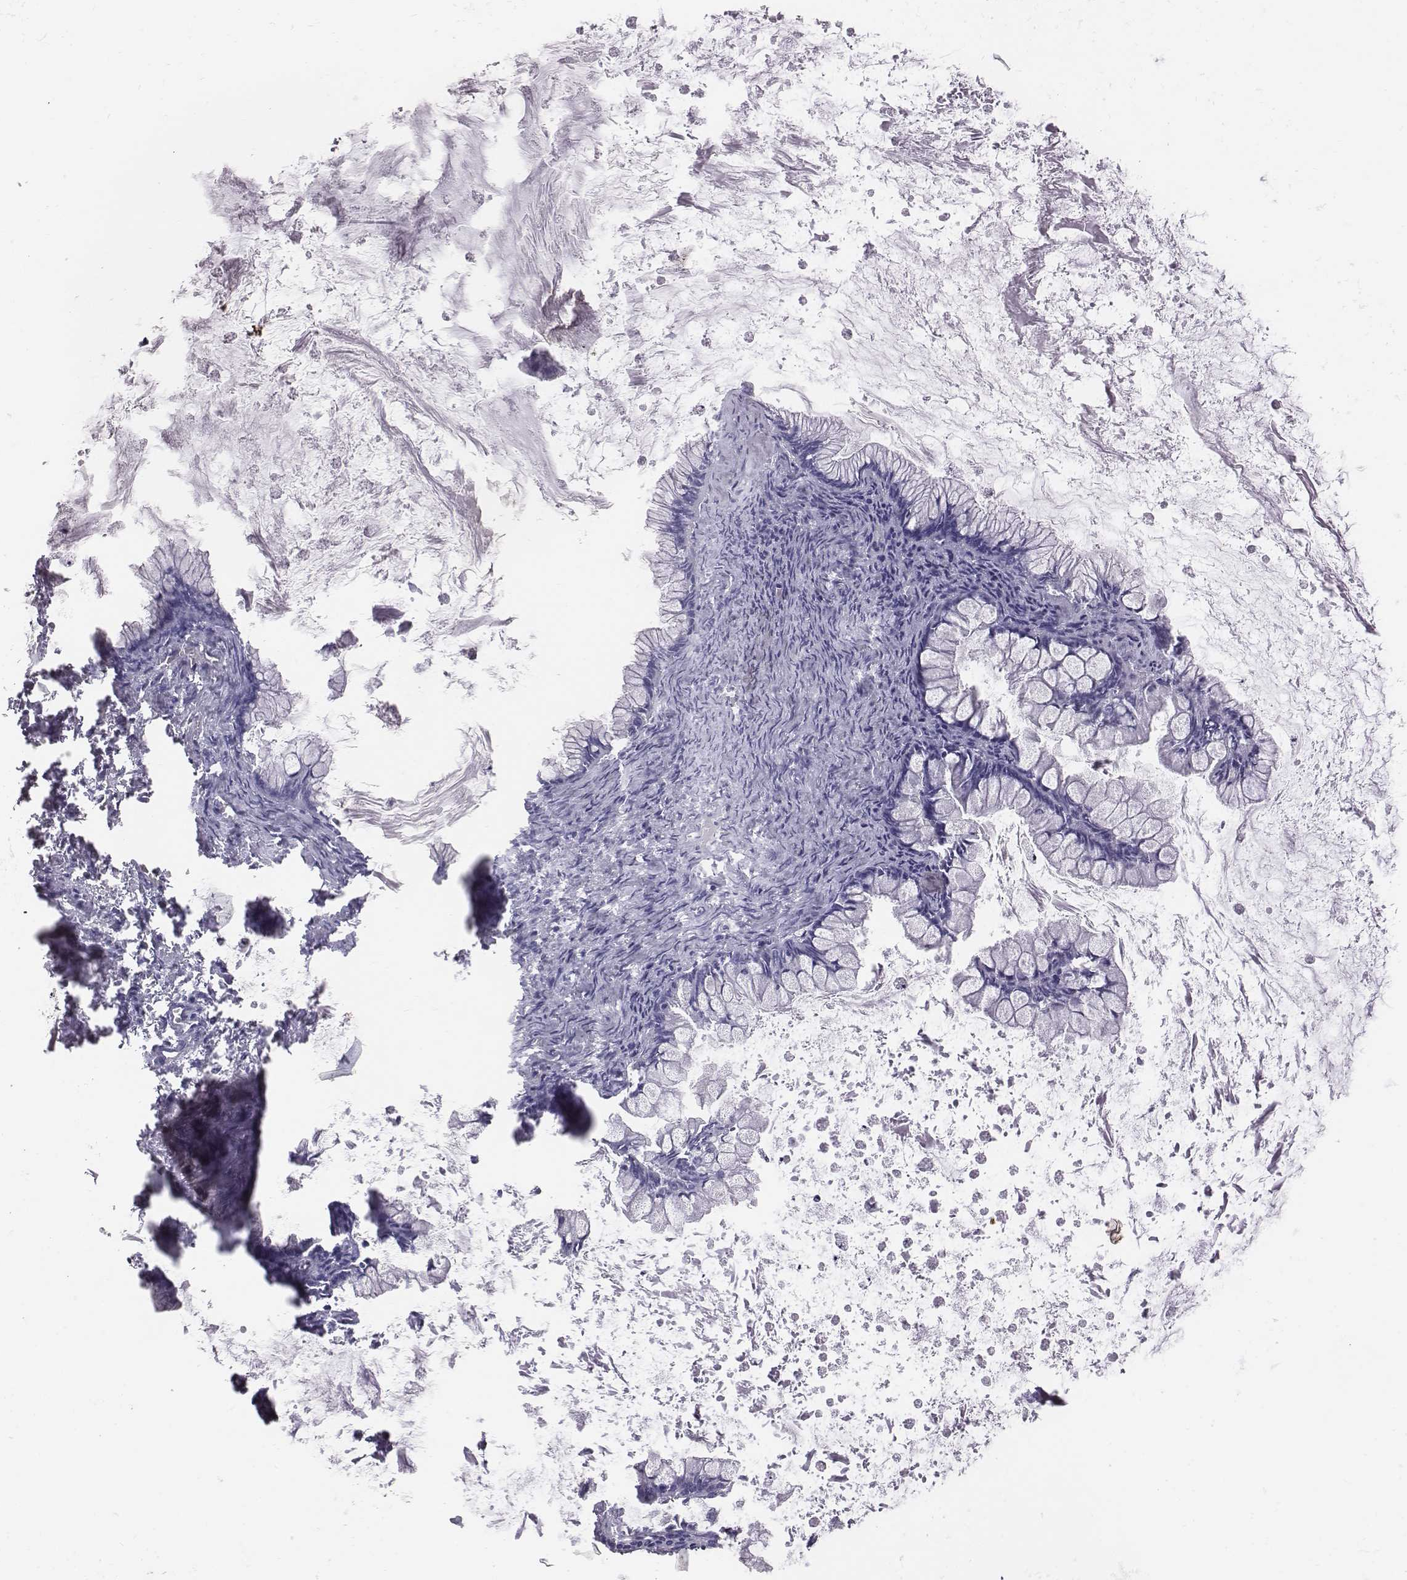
{"staining": {"intensity": "negative", "quantity": "none", "location": "none"}, "tissue": "ovarian cancer", "cell_type": "Tumor cells", "image_type": "cancer", "snomed": [{"axis": "morphology", "description": "Cystadenocarcinoma, mucinous, NOS"}, {"axis": "topography", "description": "Ovary"}], "caption": "This is an immunohistochemistry image of ovarian cancer. There is no staining in tumor cells.", "gene": "EN1", "patient": {"sex": "female", "age": 67}}